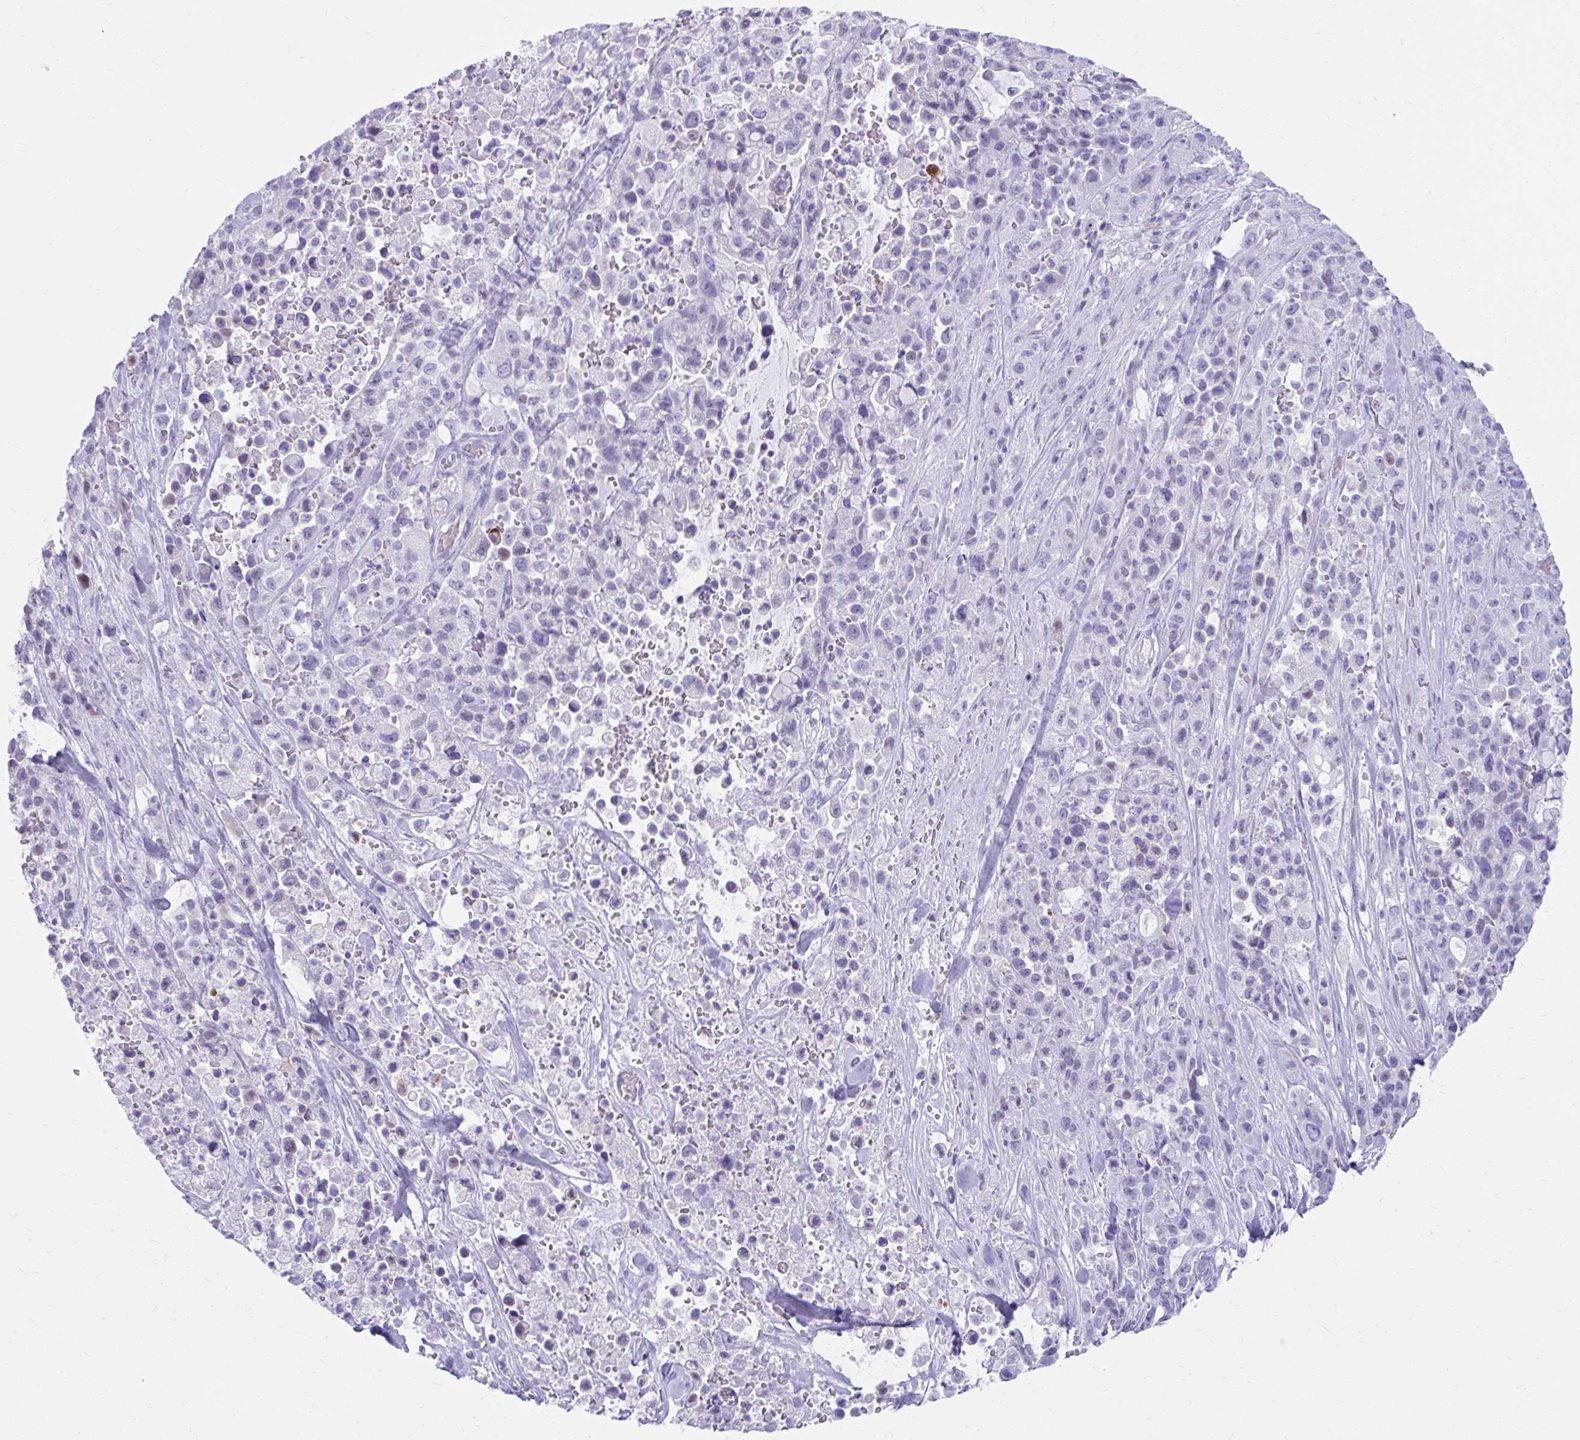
{"staining": {"intensity": "negative", "quantity": "none", "location": "none"}, "tissue": "pancreatic cancer", "cell_type": "Tumor cells", "image_type": "cancer", "snomed": [{"axis": "morphology", "description": "Adenocarcinoma, NOS"}, {"axis": "topography", "description": "Pancreas"}], "caption": "Immunohistochemistry of adenocarcinoma (pancreatic) exhibits no expression in tumor cells.", "gene": "ISL1", "patient": {"sex": "male", "age": 44}}